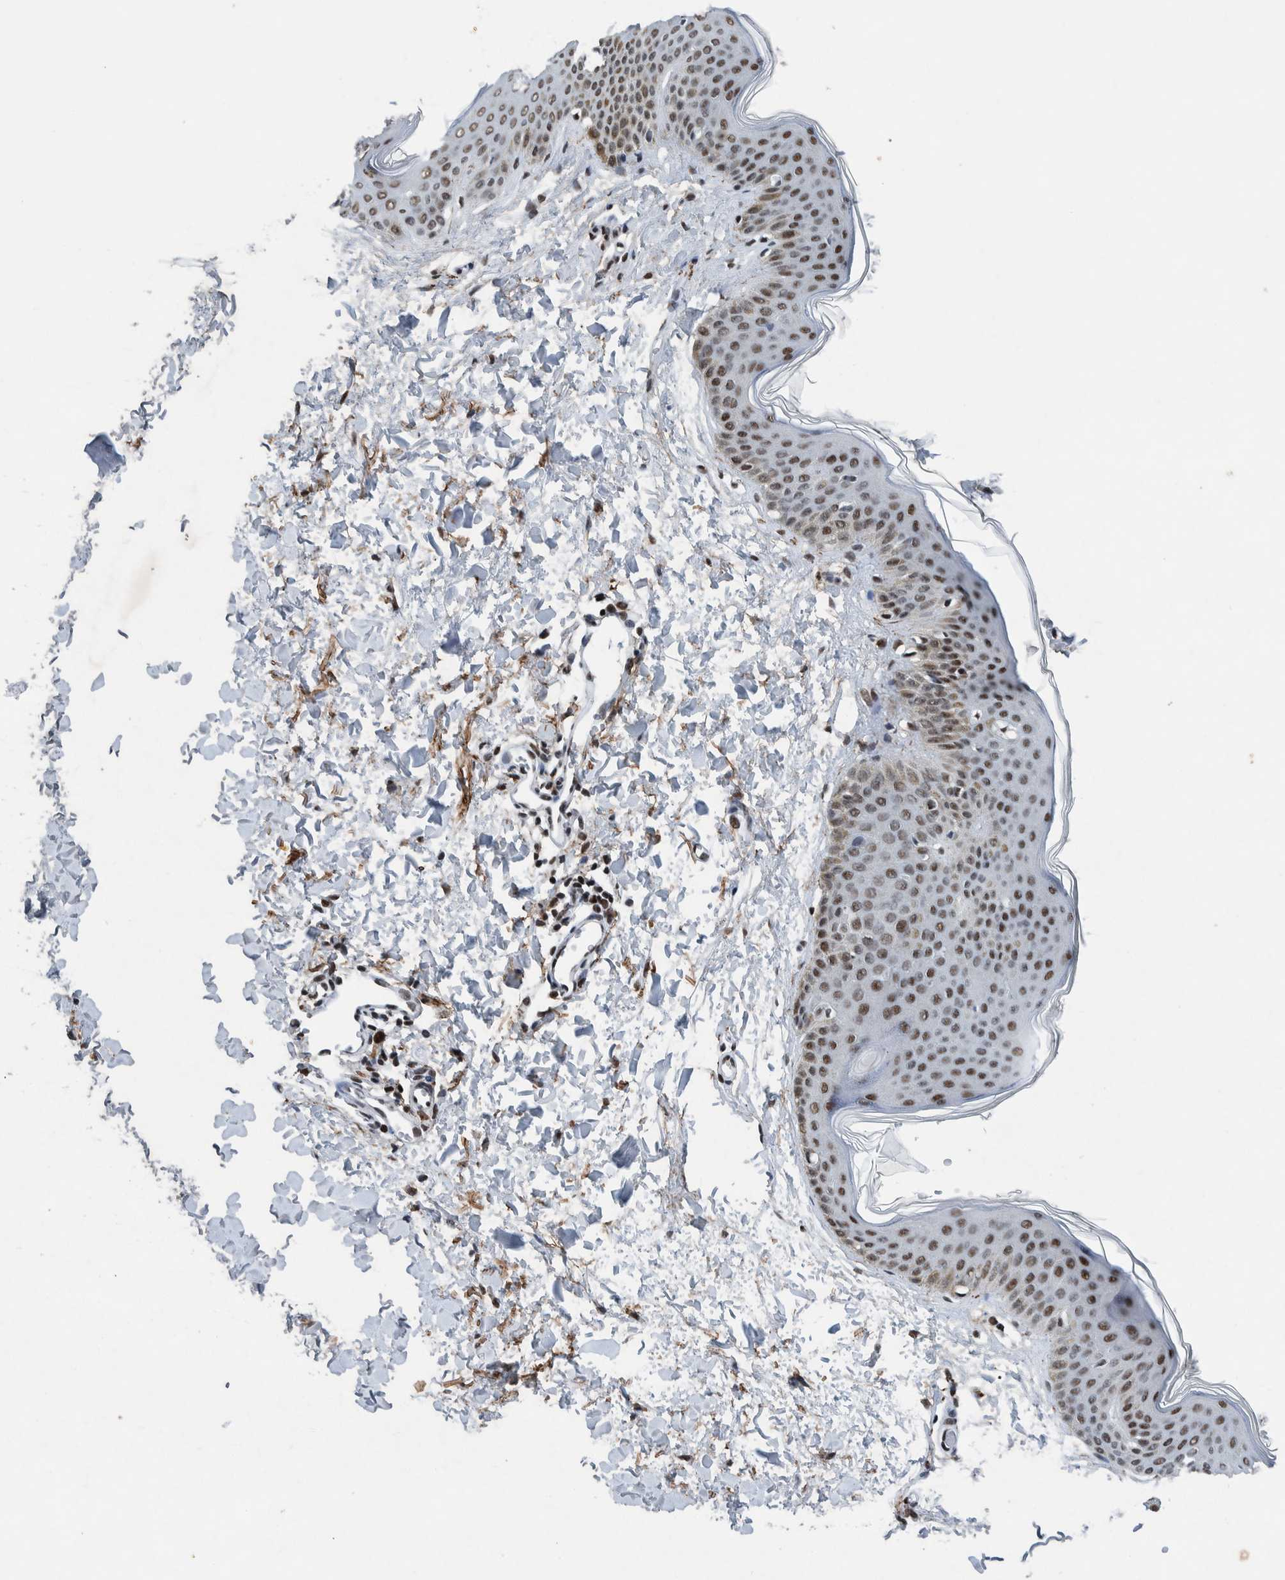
{"staining": {"intensity": "moderate", "quantity": ">75%", "location": "nuclear"}, "tissue": "skin", "cell_type": "Fibroblasts", "image_type": "normal", "snomed": [{"axis": "morphology", "description": "Normal tissue, NOS"}, {"axis": "topography", "description": "Skin"}], "caption": "The photomicrograph displays staining of normal skin, revealing moderate nuclear protein positivity (brown color) within fibroblasts.", "gene": "TAF10", "patient": {"sex": "female", "age": 17}}